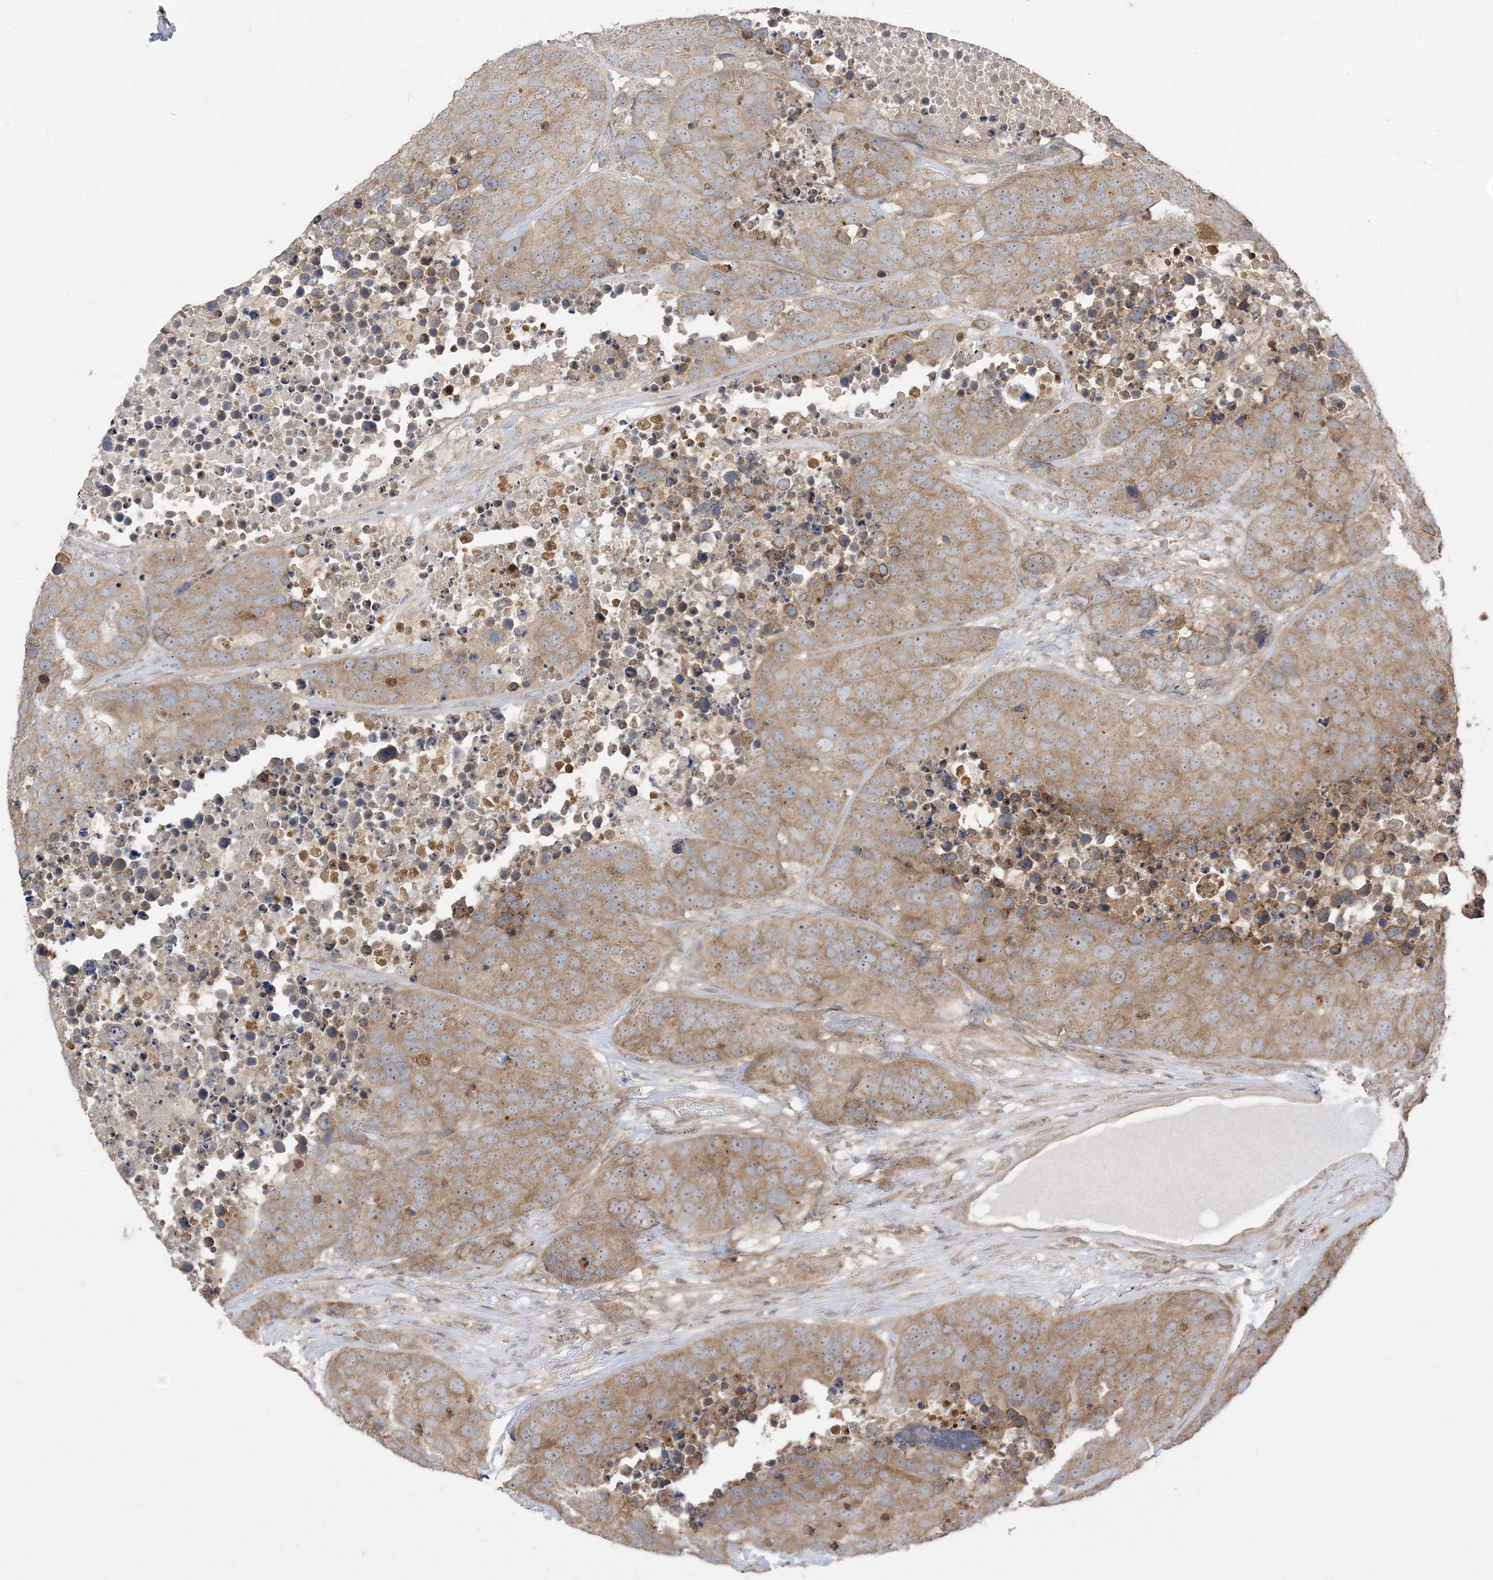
{"staining": {"intensity": "moderate", "quantity": ">75%", "location": "cytoplasmic/membranous"}, "tissue": "carcinoid", "cell_type": "Tumor cells", "image_type": "cancer", "snomed": [{"axis": "morphology", "description": "Carcinoid, malignant, NOS"}, {"axis": "topography", "description": "Lung"}], "caption": "A high-resolution photomicrograph shows immunohistochemistry (IHC) staining of carcinoid (malignant), which reveals moderate cytoplasmic/membranous expression in about >75% of tumor cells. (Stains: DAB (3,3'-diaminobenzidine) in brown, nuclei in blue, Microscopy: brightfield microscopy at high magnification).", "gene": "SIRT3", "patient": {"sex": "male", "age": 60}}